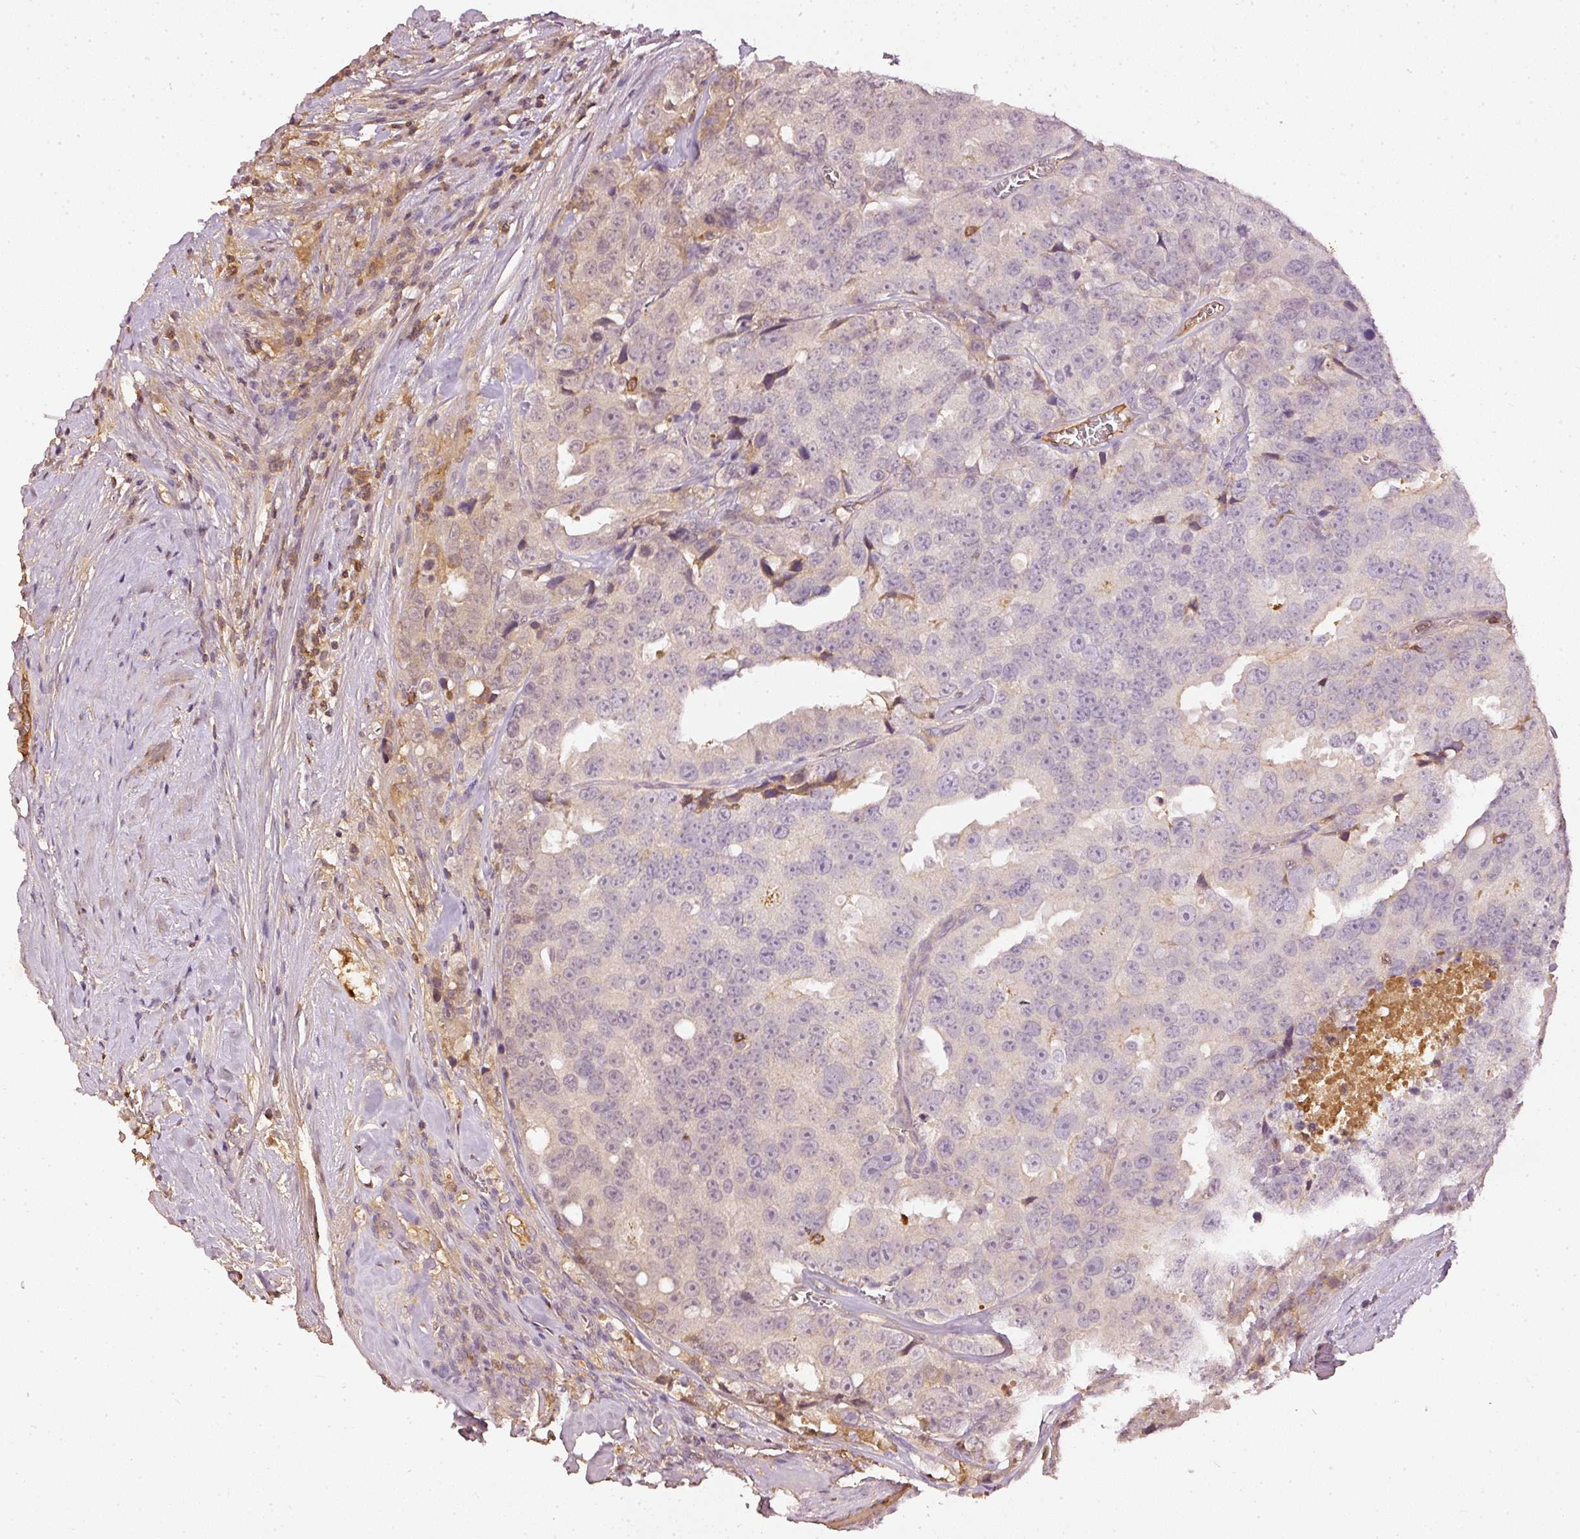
{"staining": {"intensity": "weak", "quantity": "<25%", "location": "cytoplasmic/membranous"}, "tissue": "prostate cancer", "cell_type": "Tumor cells", "image_type": "cancer", "snomed": [{"axis": "morphology", "description": "Adenocarcinoma, High grade"}, {"axis": "topography", "description": "Prostate"}], "caption": "There is no significant positivity in tumor cells of prostate cancer.", "gene": "EVL", "patient": {"sex": "male", "age": 71}}